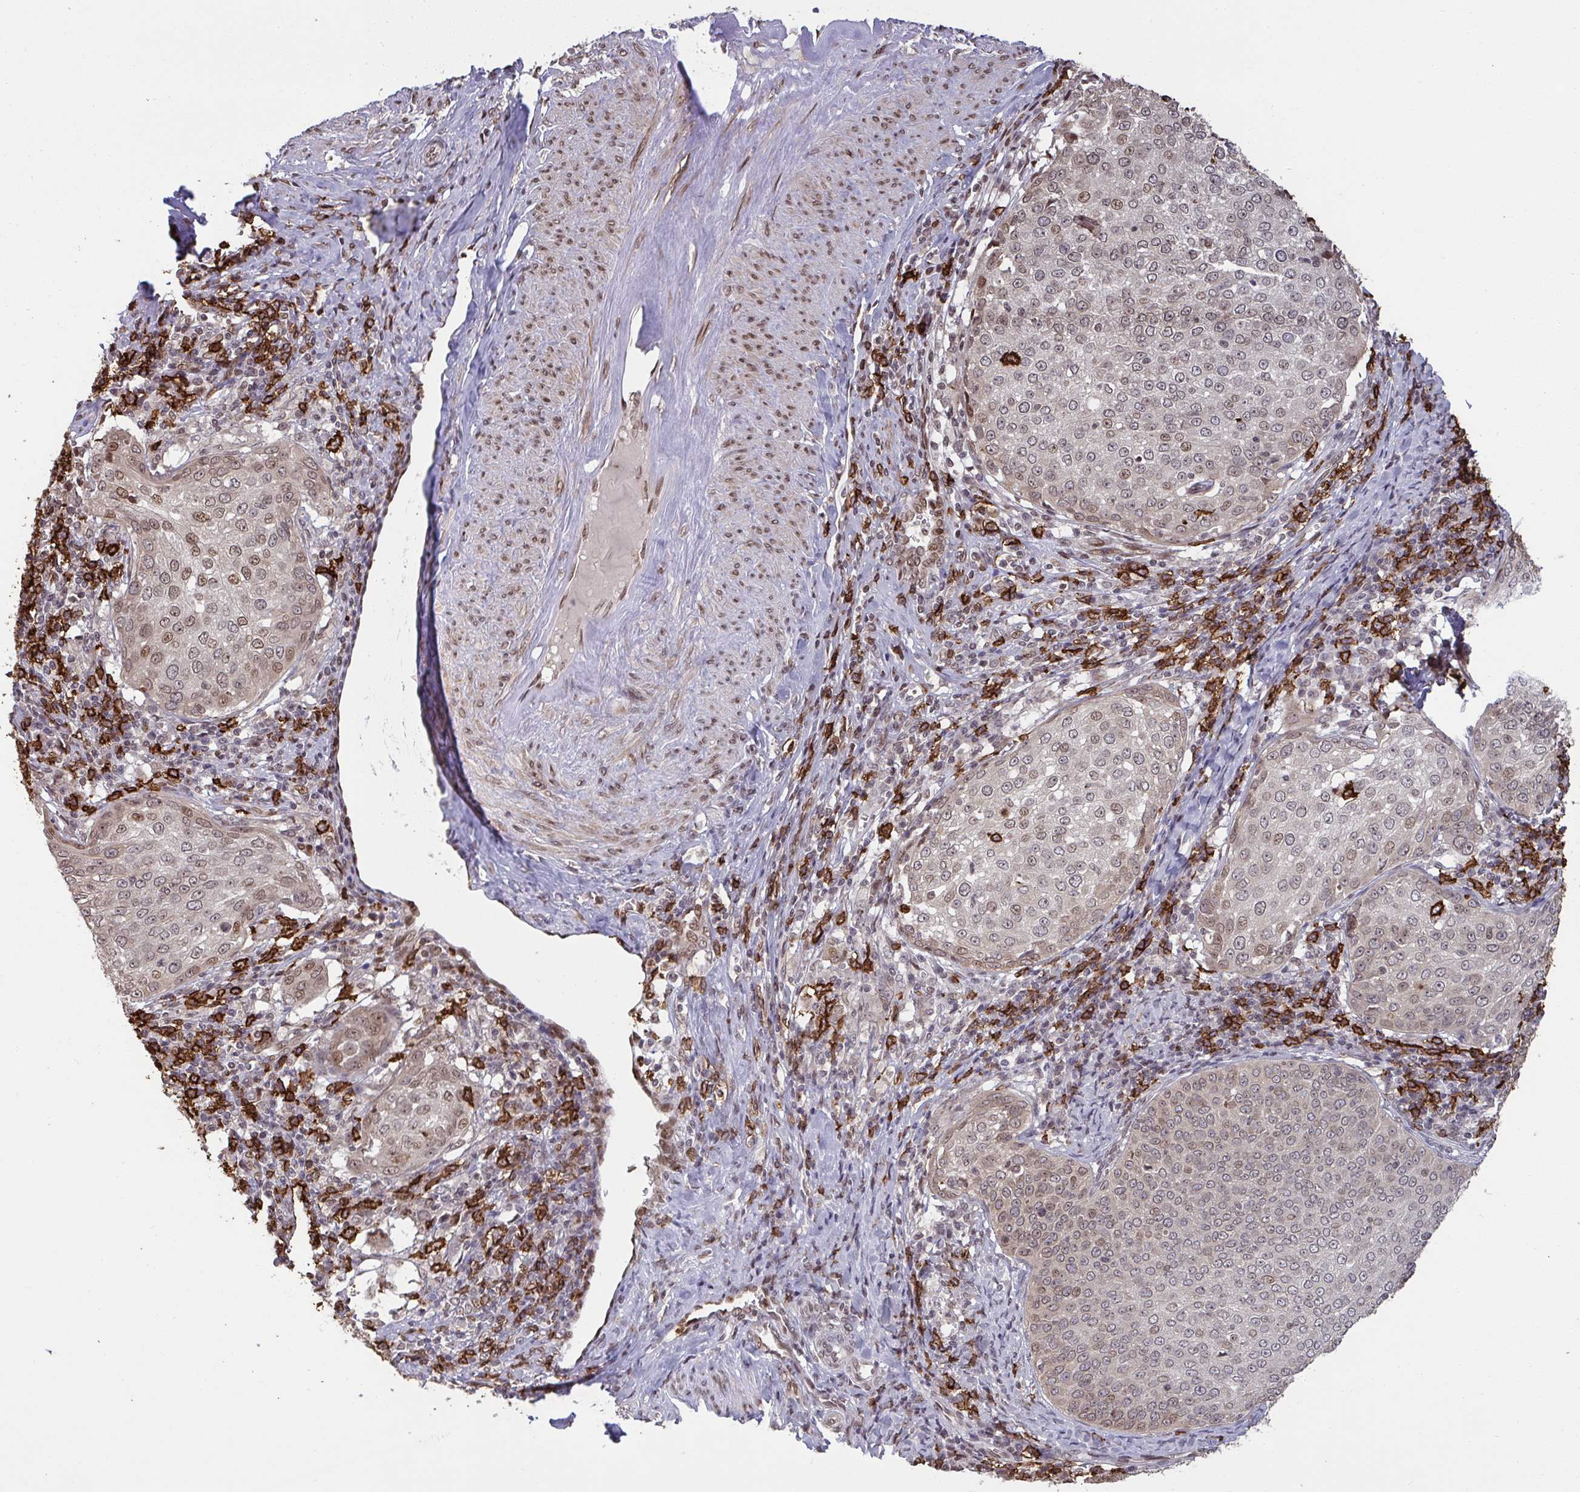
{"staining": {"intensity": "weak", "quantity": "25%-75%", "location": "nuclear"}, "tissue": "cervical cancer", "cell_type": "Tumor cells", "image_type": "cancer", "snomed": [{"axis": "morphology", "description": "Squamous cell carcinoma, NOS"}, {"axis": "topography", "description": "Cervix"}], "caption": "Immunohistochemistry staining of cervical cancer (squamous cell carcinoma), which demonstrates low levels of weak nuclear expression in approximately 25%-75% of tumor cells indicating weak nuclear protein expression. The staining was performed using DAB (brown) for protein detection and nuclei were counterstained in hematoxylin (blue).", "gene": "UXT", "patient": {"sex": "female", "age": 57}}